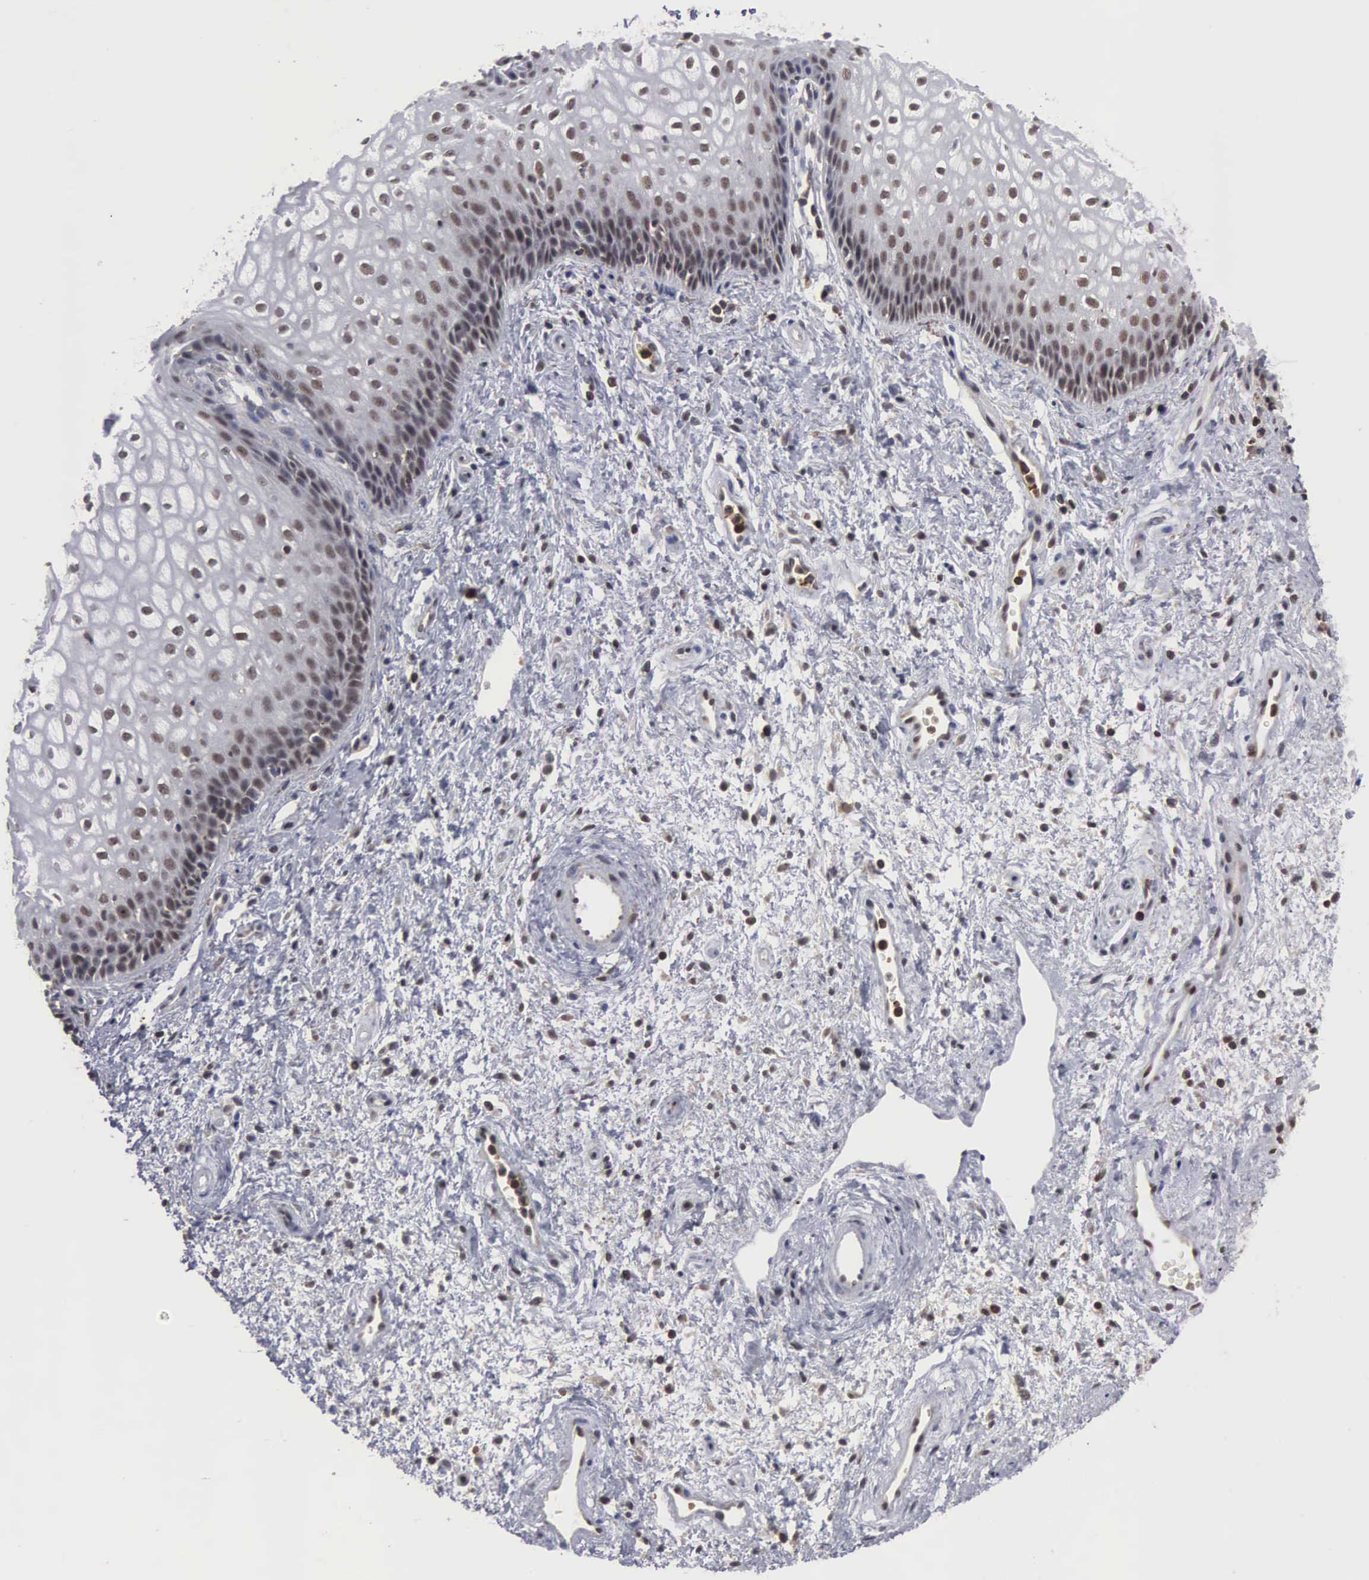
{"staining": {"intensity": "moderate", "quantity": "25%-75%", "location": "nuclear"}, "tissue": "vagina", "cell_type": "Squamous epithelial cells", "image_type": "normal", "snomed": [{"axis": "morphology", "description": "Normal tissue, NOS"}, {"axis": "topography", "description": "Vagina"}], "caption": "Immunohistochemistry (IHC) (DAB) staining of benign vagina exhibits moderate nuclear protein expression in approximately 25%-75% of squamous epithelial cells. The staining was performed using DAB to visualize the protein expression in brown, while the nuclei were stained in blue with hematoxylin (Magnification: 20x).", "gene": "TRMT5", "patient": {"sex": "female", "age": 34}}